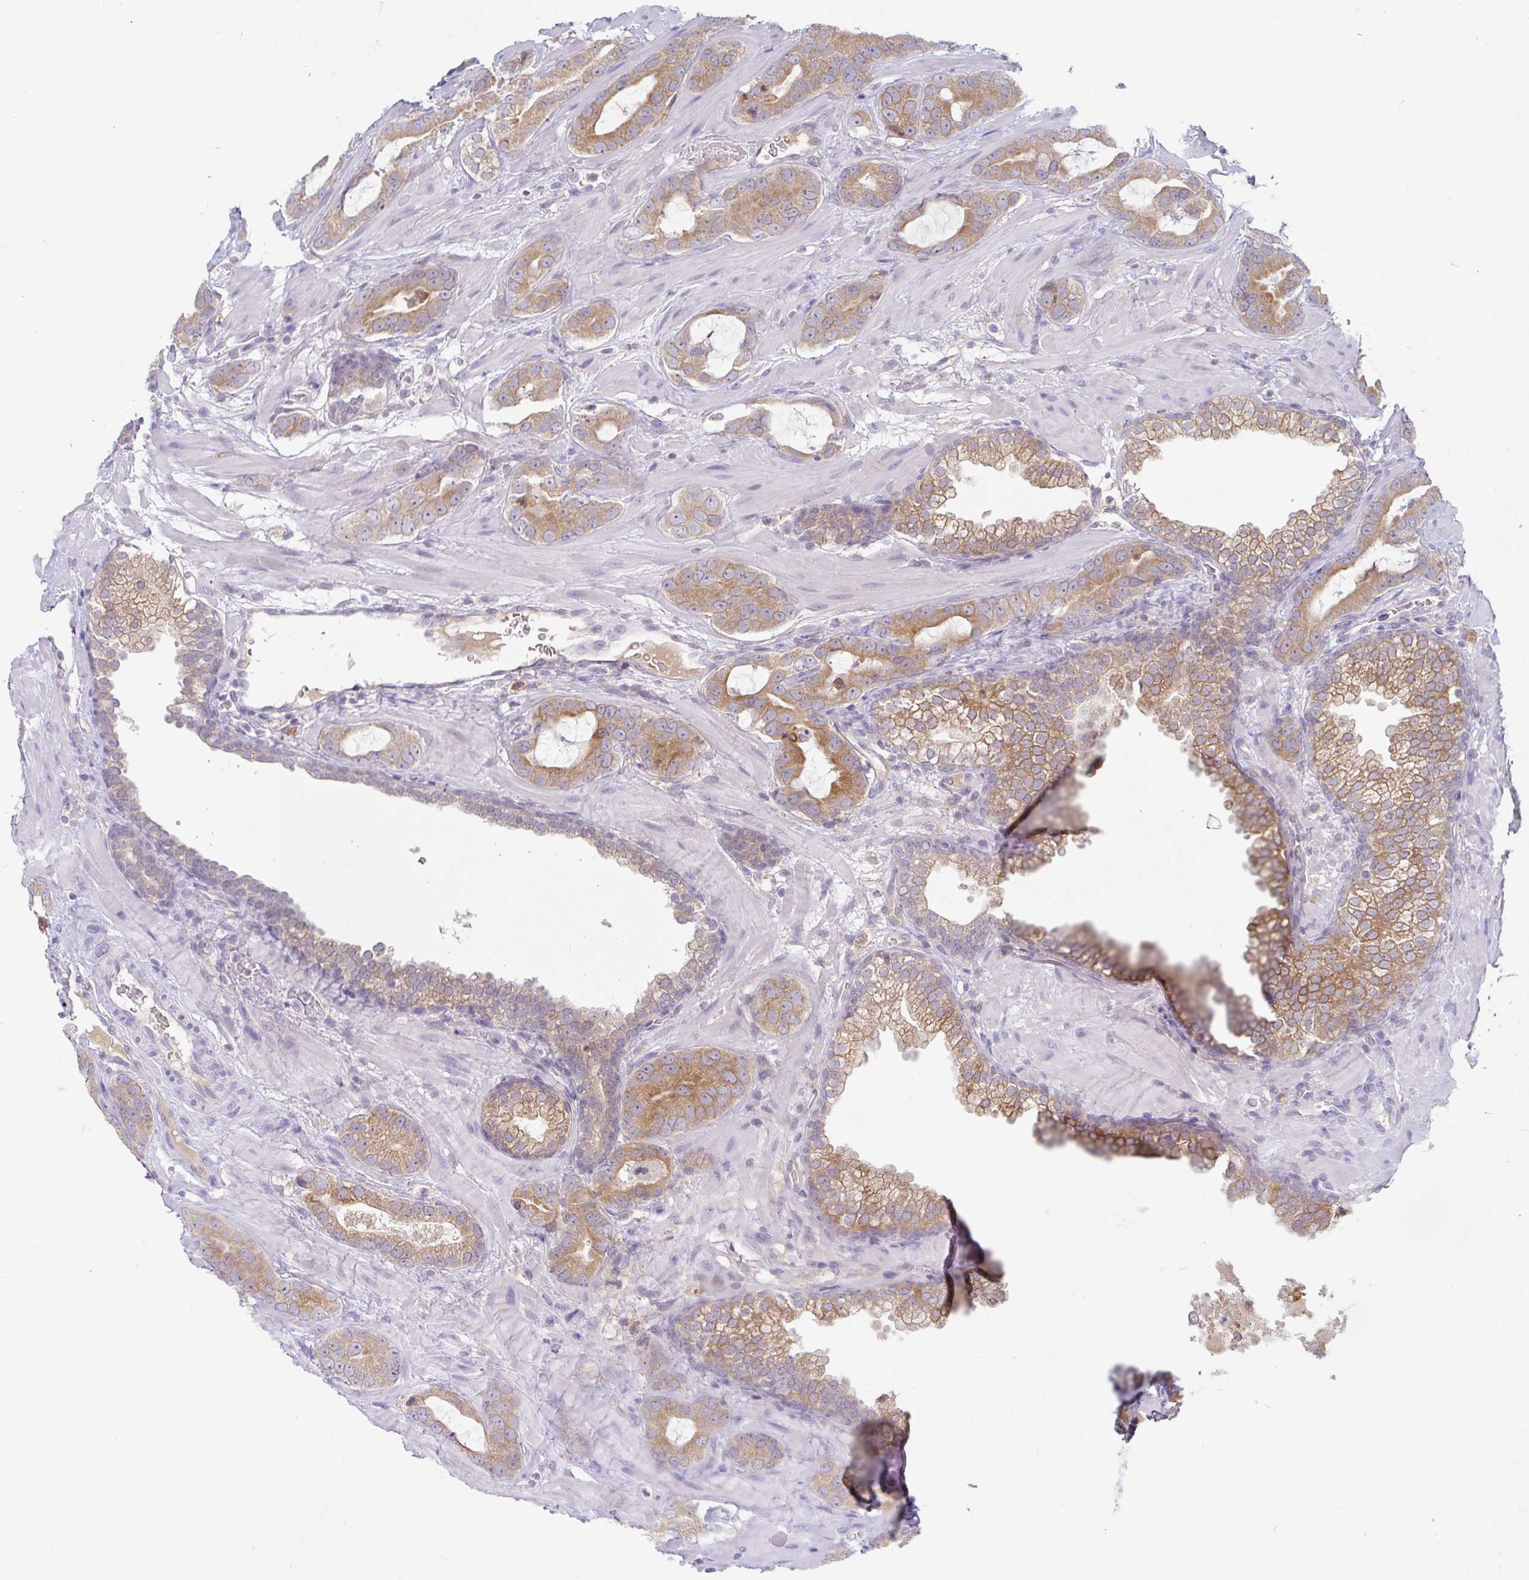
{"staining": {"intensity": "moderate", "quantity": ">75%", "location": "cytoplasmic/membranous"}, "tissue": "prostate cancer", "cell_type": "Tumor cells", "image_type": "cancer", "snomed": [{"axis": "morphology", "description": "Adenocarcinoma, Low grade"}, {"axis": "topography", "description": "Prostate"}], "caption": "A medium amount of moderate cytoplasmic/membranous expression is appreciated in about >75% of tumor cells in prostate cancer tissue.", "gene": "DERL2", "patient": {"sex": "male", "age": 62}}